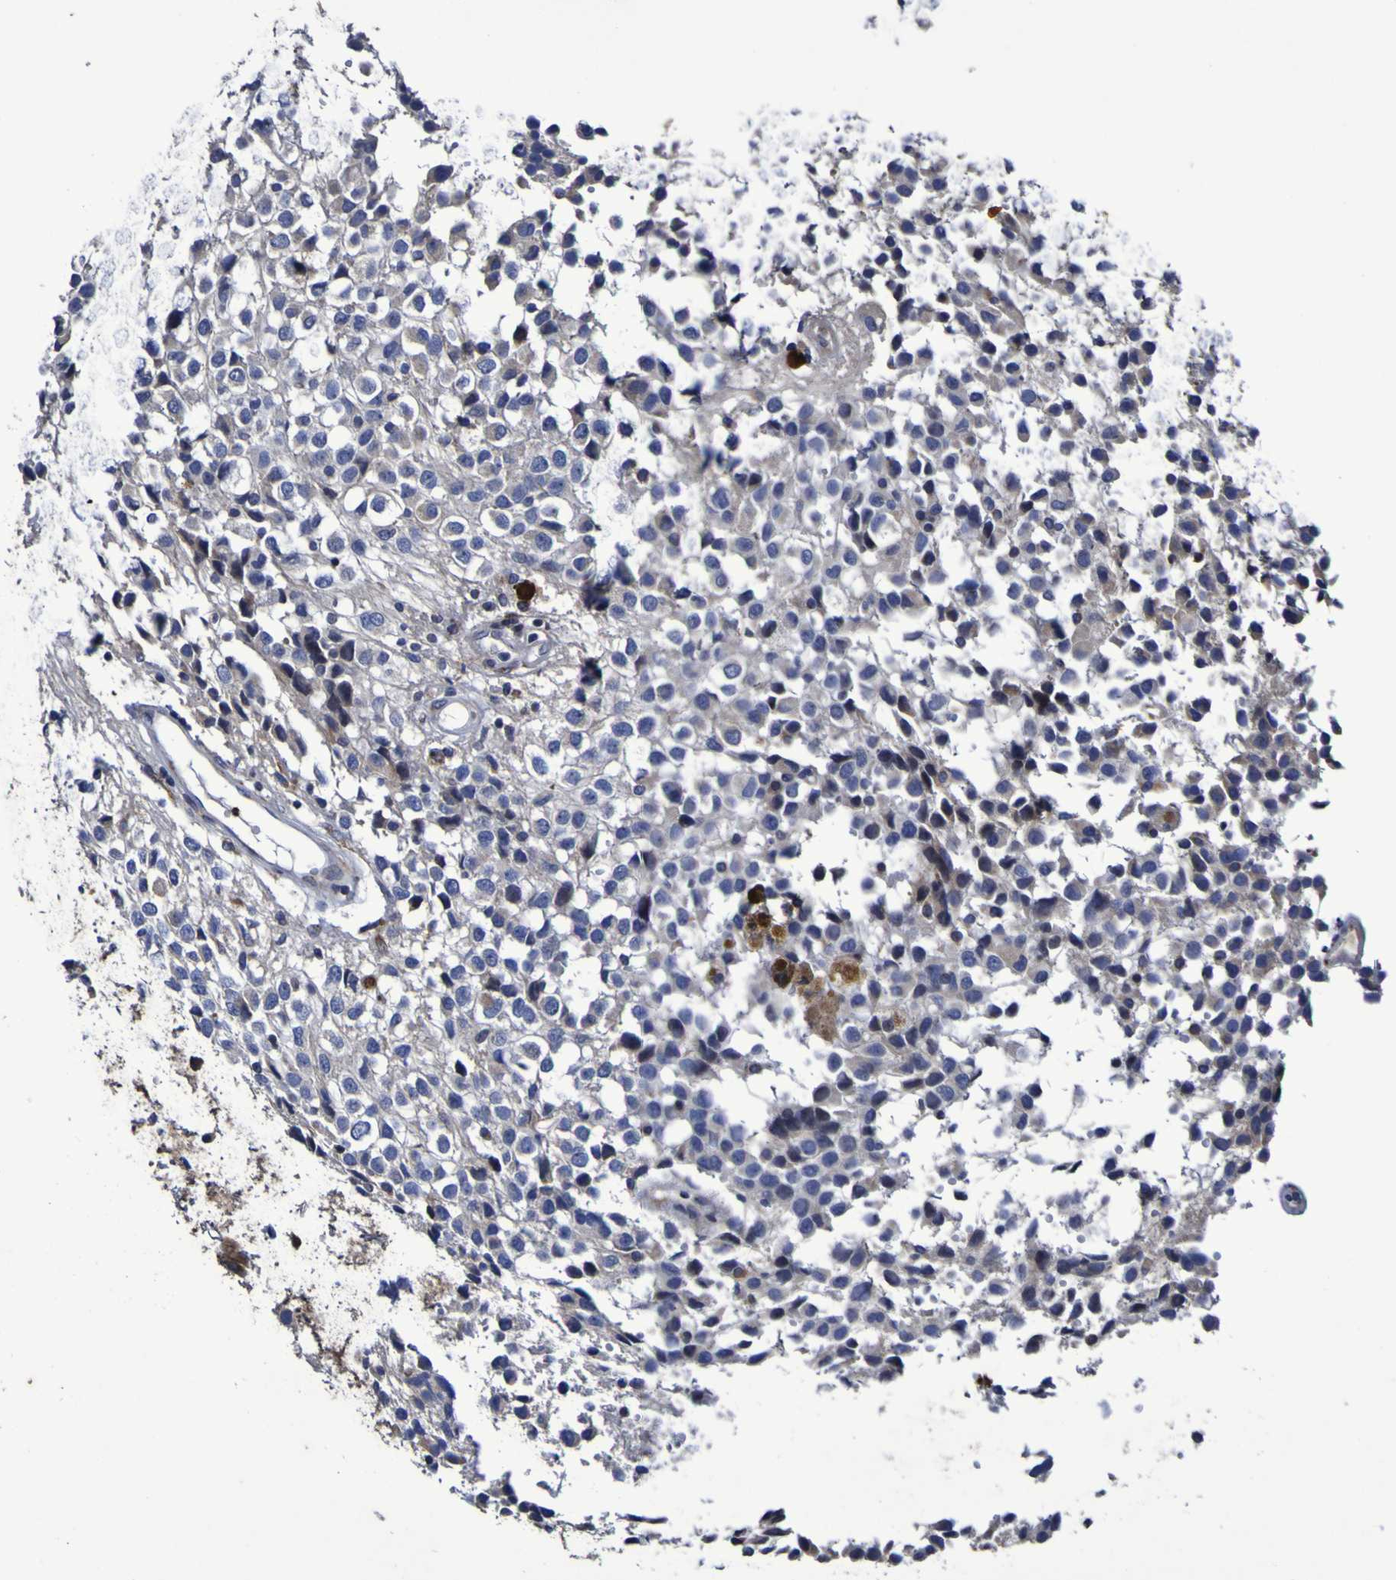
{"staining": {"intensity": "negative", "quantity": "none", "location": "none"}, "tissue": "glioma", "cell_type": "Tumor cells", "image_type": "cancer", "snomed": [{"axis": "morphology", "description": "Glioma, malignant, High grade"}, {"axis": "topography", "description": "Brain"}], "caption": "Tumor cells show no significant expression in high-grade glioma (malignant).", "gene": "P3H1", "patient": {"sex": "male", "age": 32}}